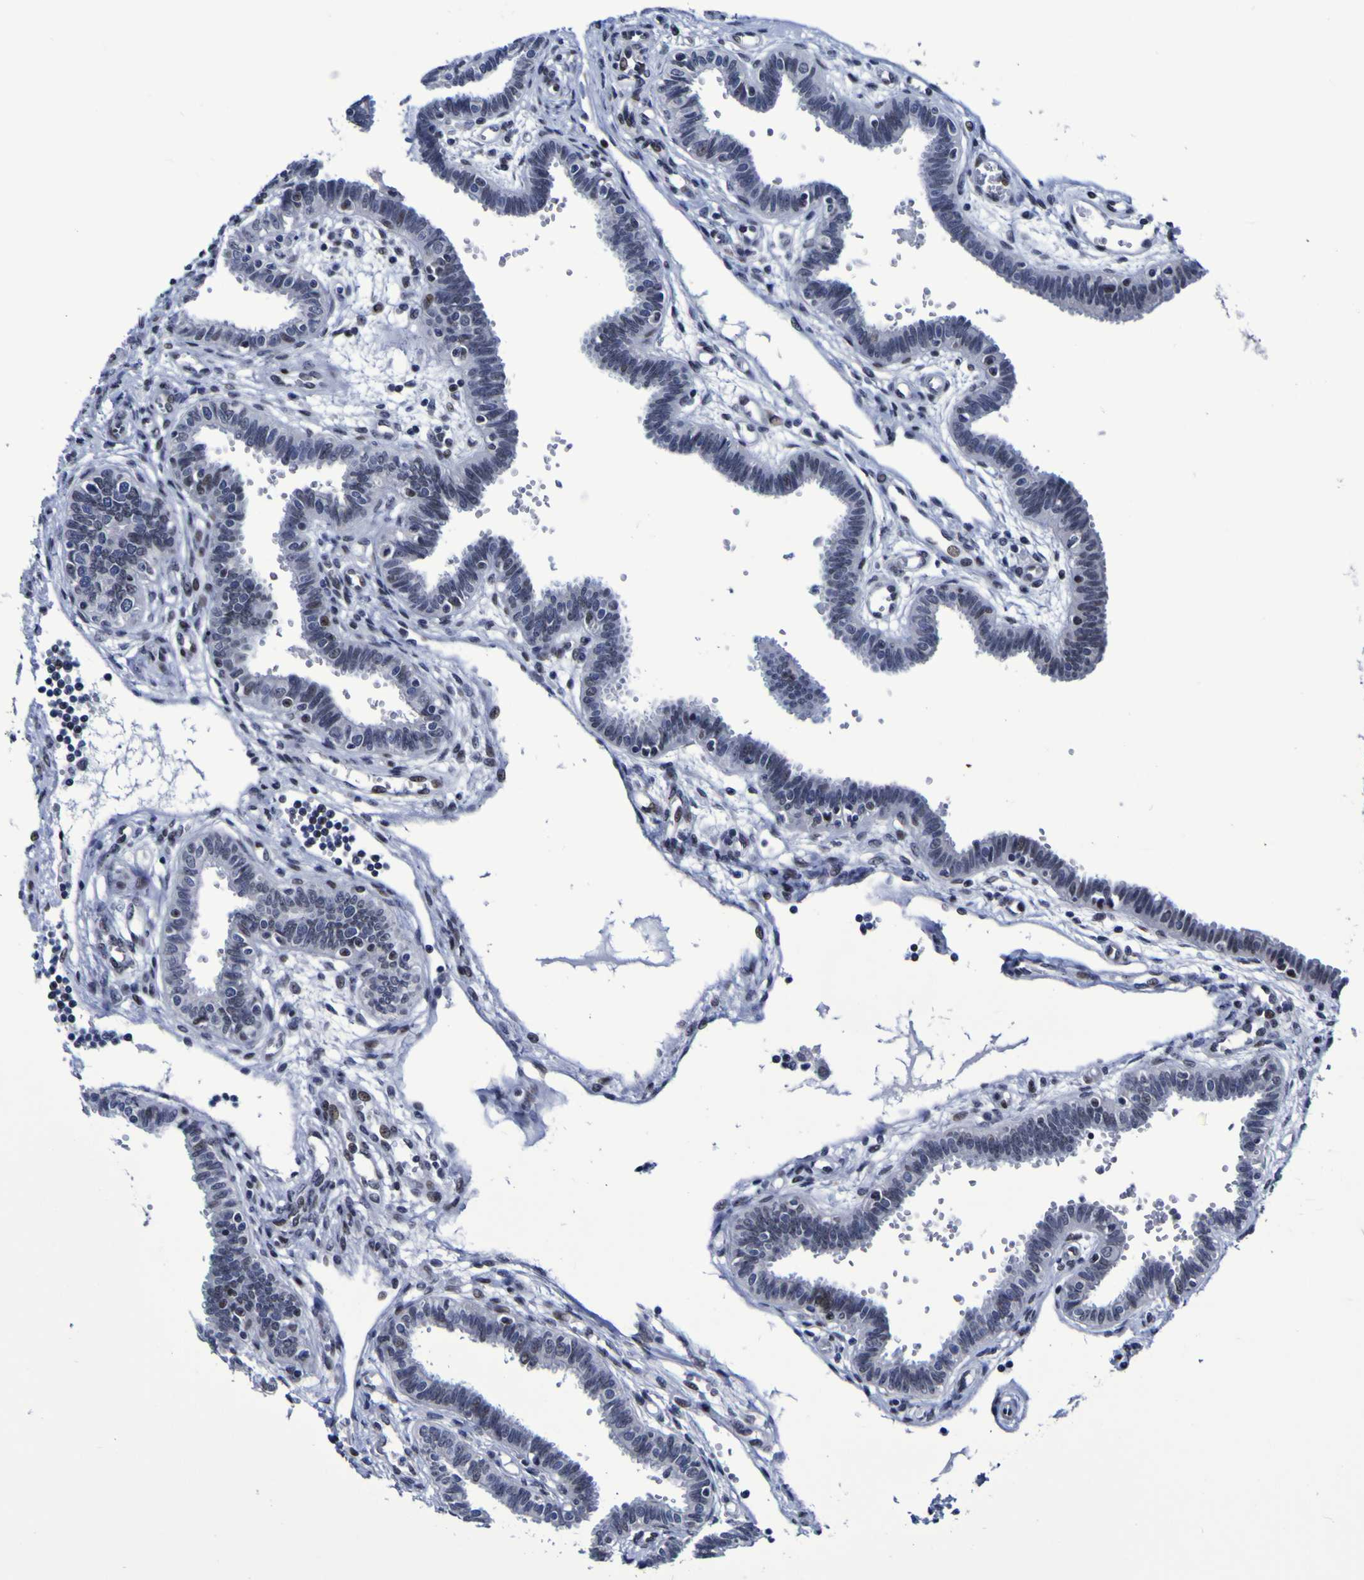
{"staining": {"intensity": "weak", "quantity": "25%-75%", "location": "nuclear"}, "tissue": "fallopian tube", "cell_type": "Glandular cells", "image_type": "normal", "snomed": [{"axis": "morphology", "description": "Normal tissue, NOS"}, {"axis": "topography", "description": "Fallopian tube"}], "caption": "Fallopian tube stained with DAB (3,3'-diaminobenzidine) IHC shows low levels of weak nuclear staining in about 25%-75% of glandular cells.", "gene": "MBD3", "patient": {"sex": "female", "age": 32}}